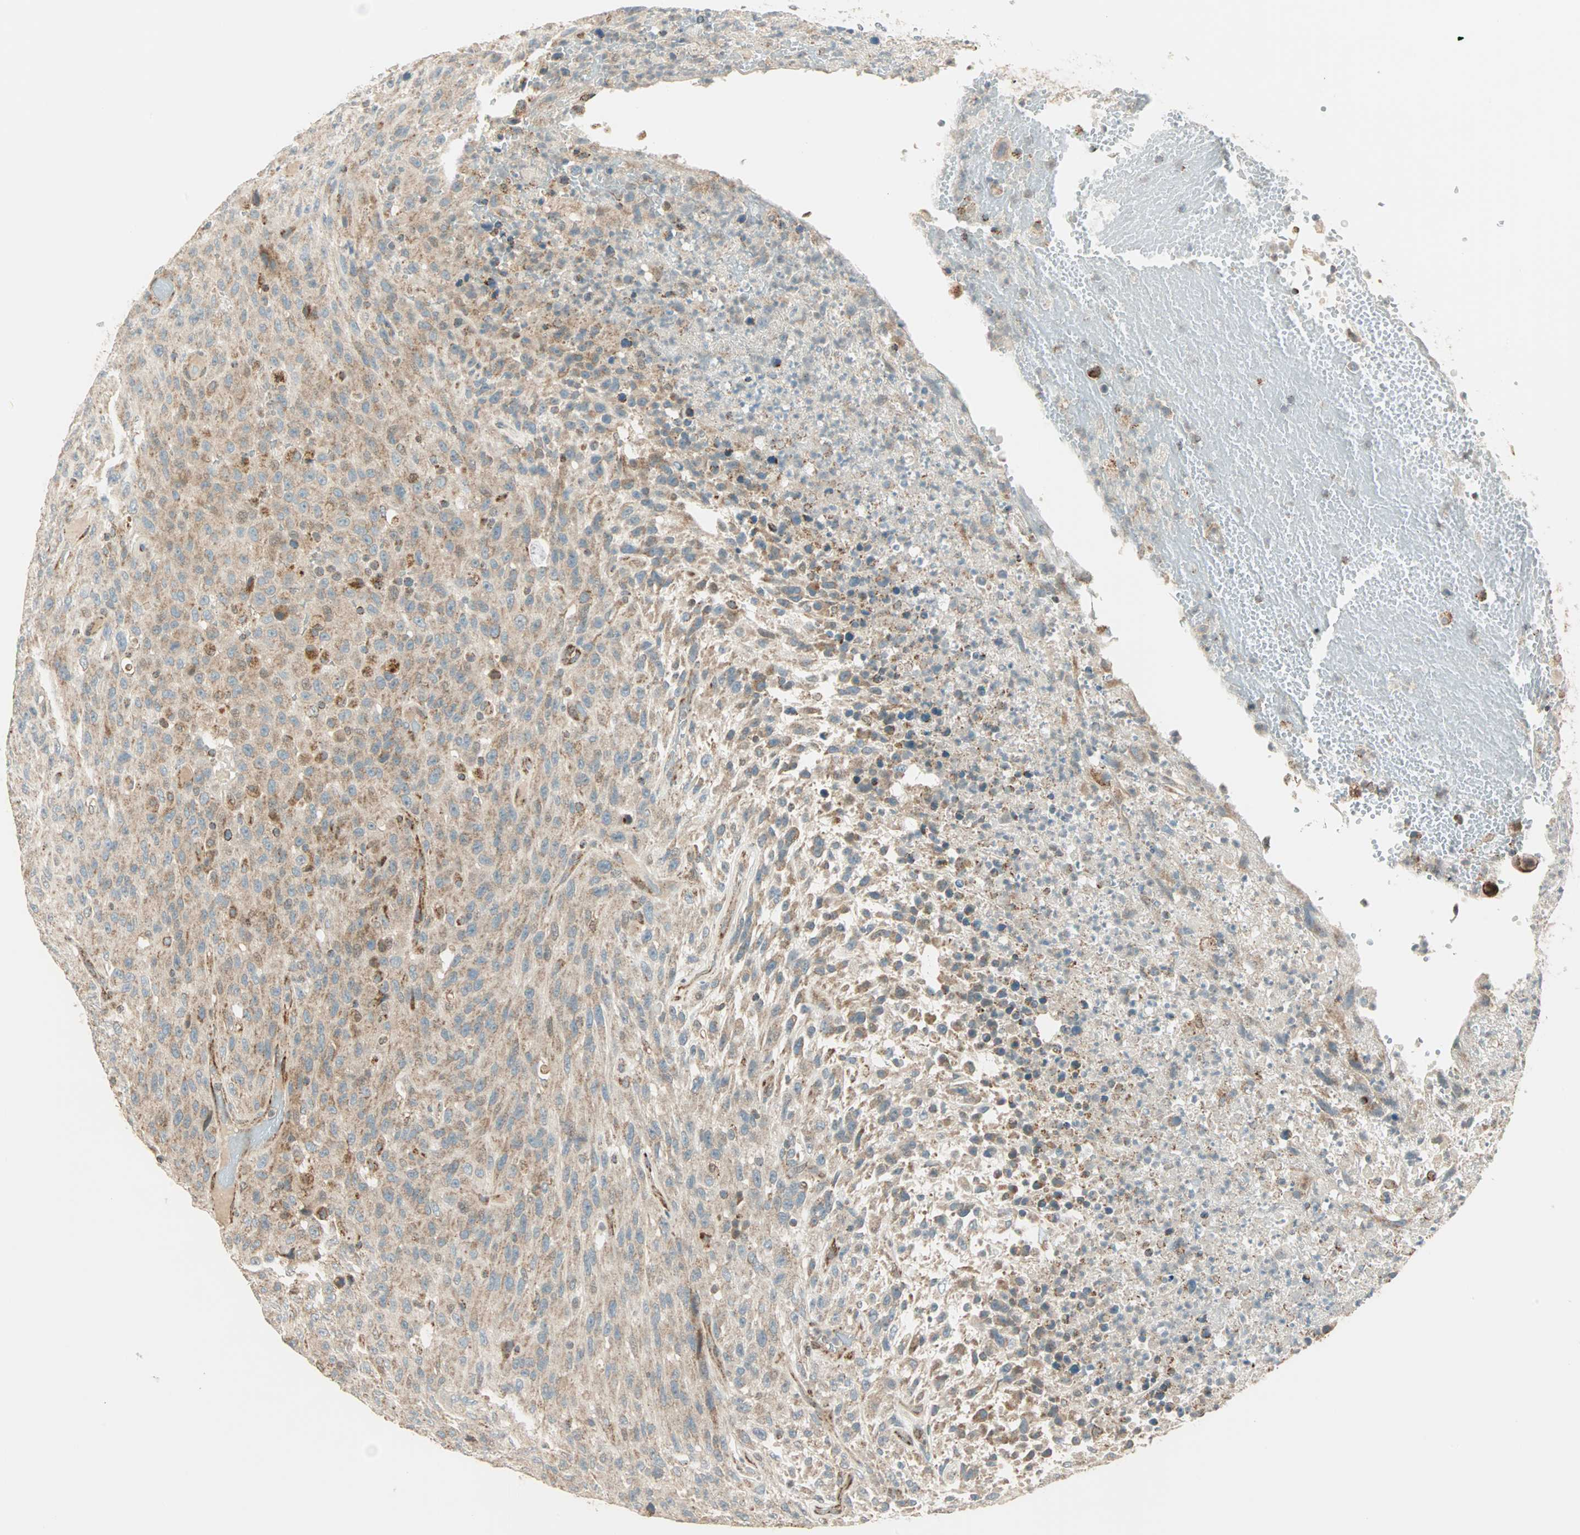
{"staining": {"intensity": "moderate", "quantity": ">75%", "location": "cytoplasmic/membranous"}, "tissue": "urothelial cancer", "cell_type": "Tumor cells", "image_type": "cancer", "snomed": [{"axis": "morphology", "description": "Urothelial carcinoma, High grade"}, {"axis": "topography", "description": "Urinary bladder"}], "caption": "A brown stain highlights moderate cytoplasmic/membranous expression of a protein in human high-grade urothelial carcinoma tumor cells.", "gene": "SPRY4", "patient": {"sex": "male", "age": 66}}